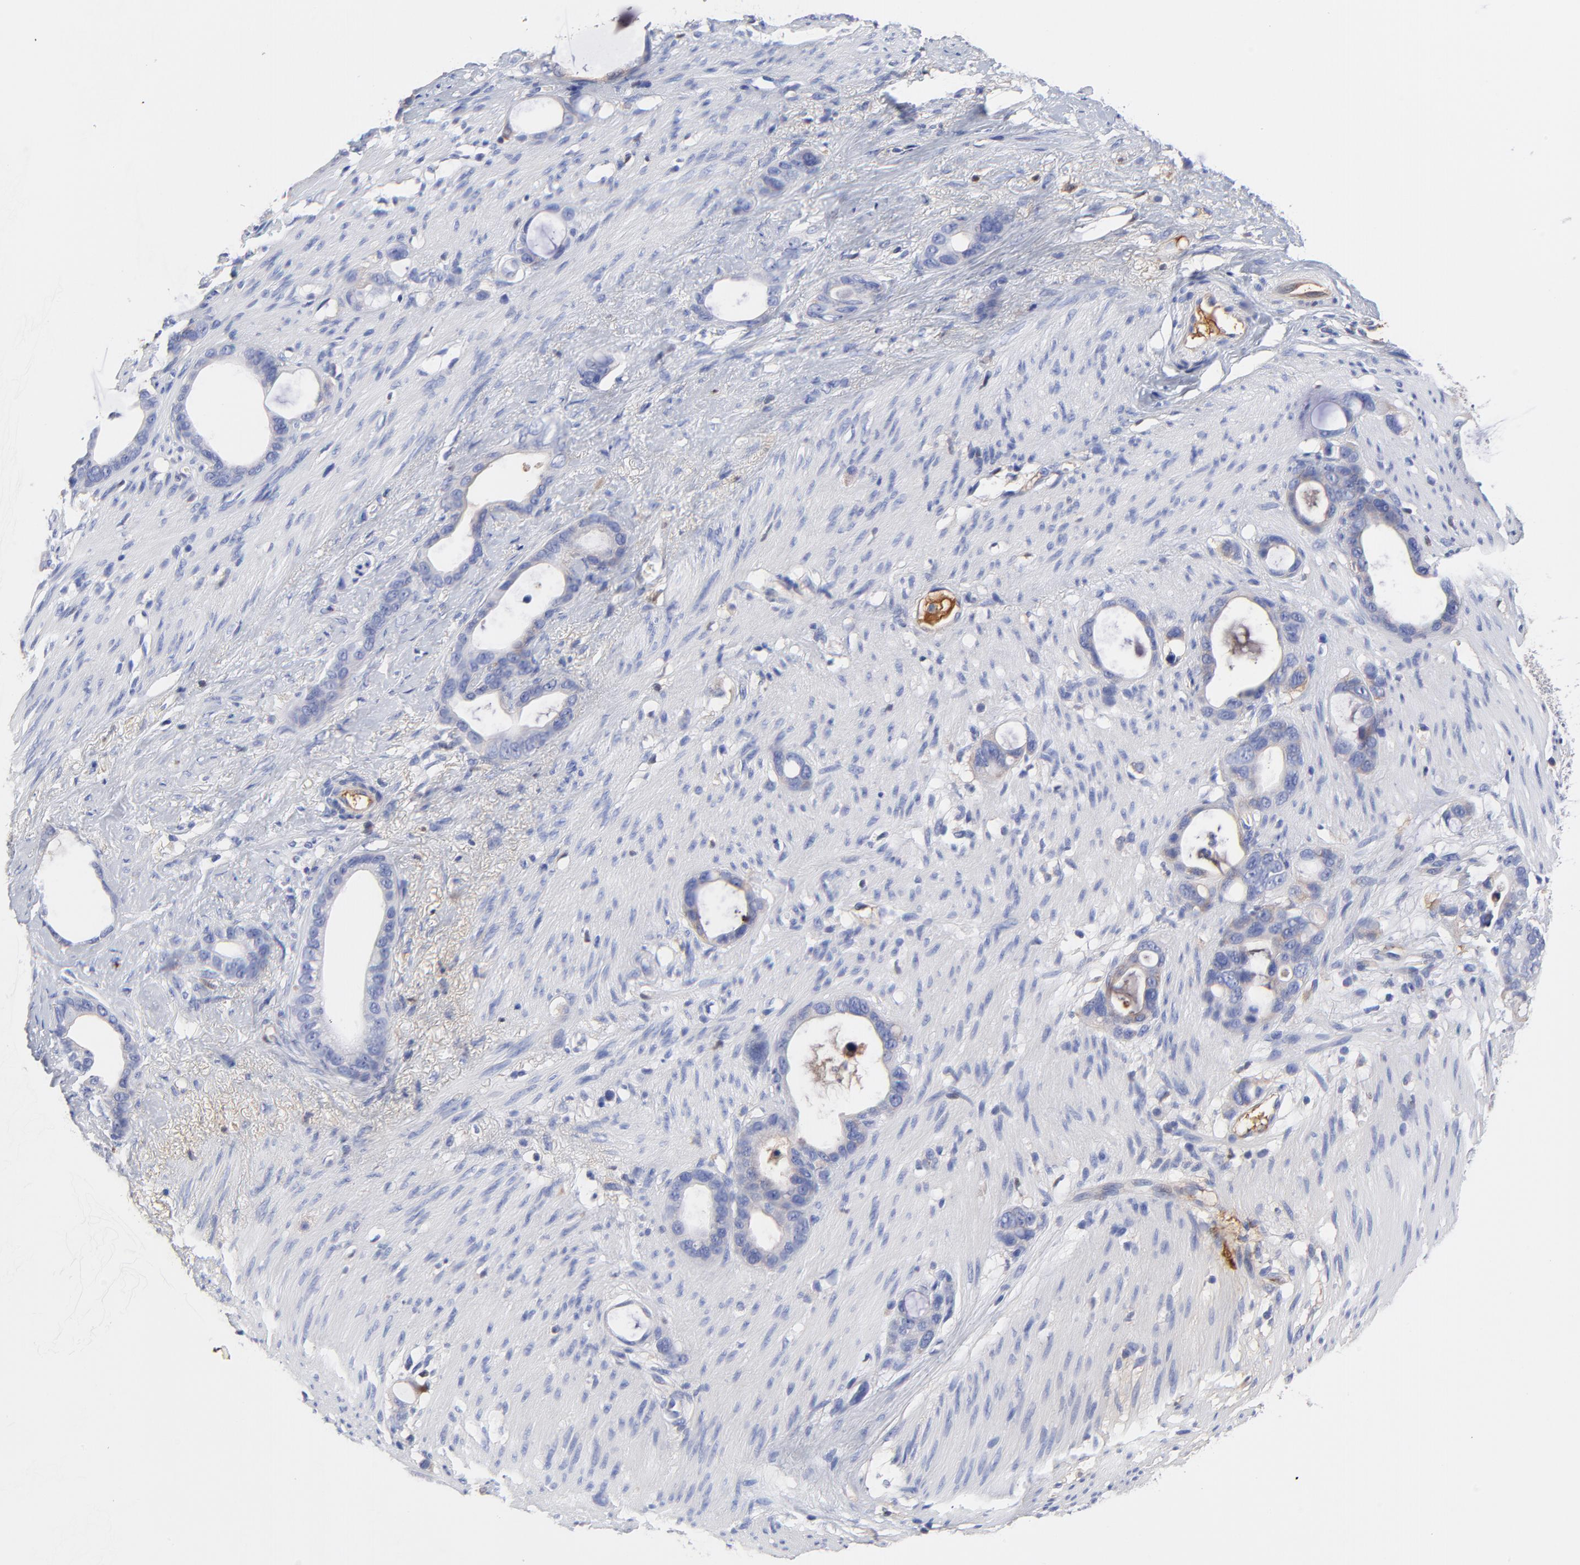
{"staining": {"intensity": "weak", "quantity": "<25%", "location": "cytoplasmic/membranous"}, "tissue": "stomach cancer", "cell_type": "Tumor cells", "image_type": "cancer", "snomed": [{"axis": "morphology", "description": "Adenocarcinoma, NOS"}, {"axis": "topography", "description": "Stomach"}], "caption": "A high-resolution image shows immunohistochemistry staining of stomach cancer, which exhibits no significant expression in tumor cells. (DAB (3,3'-diaminobenzidine) IHC with hematoxylin counter stain).", "gene": "IGLV3-10", "patient": {"sex": "female", "age": 75}}